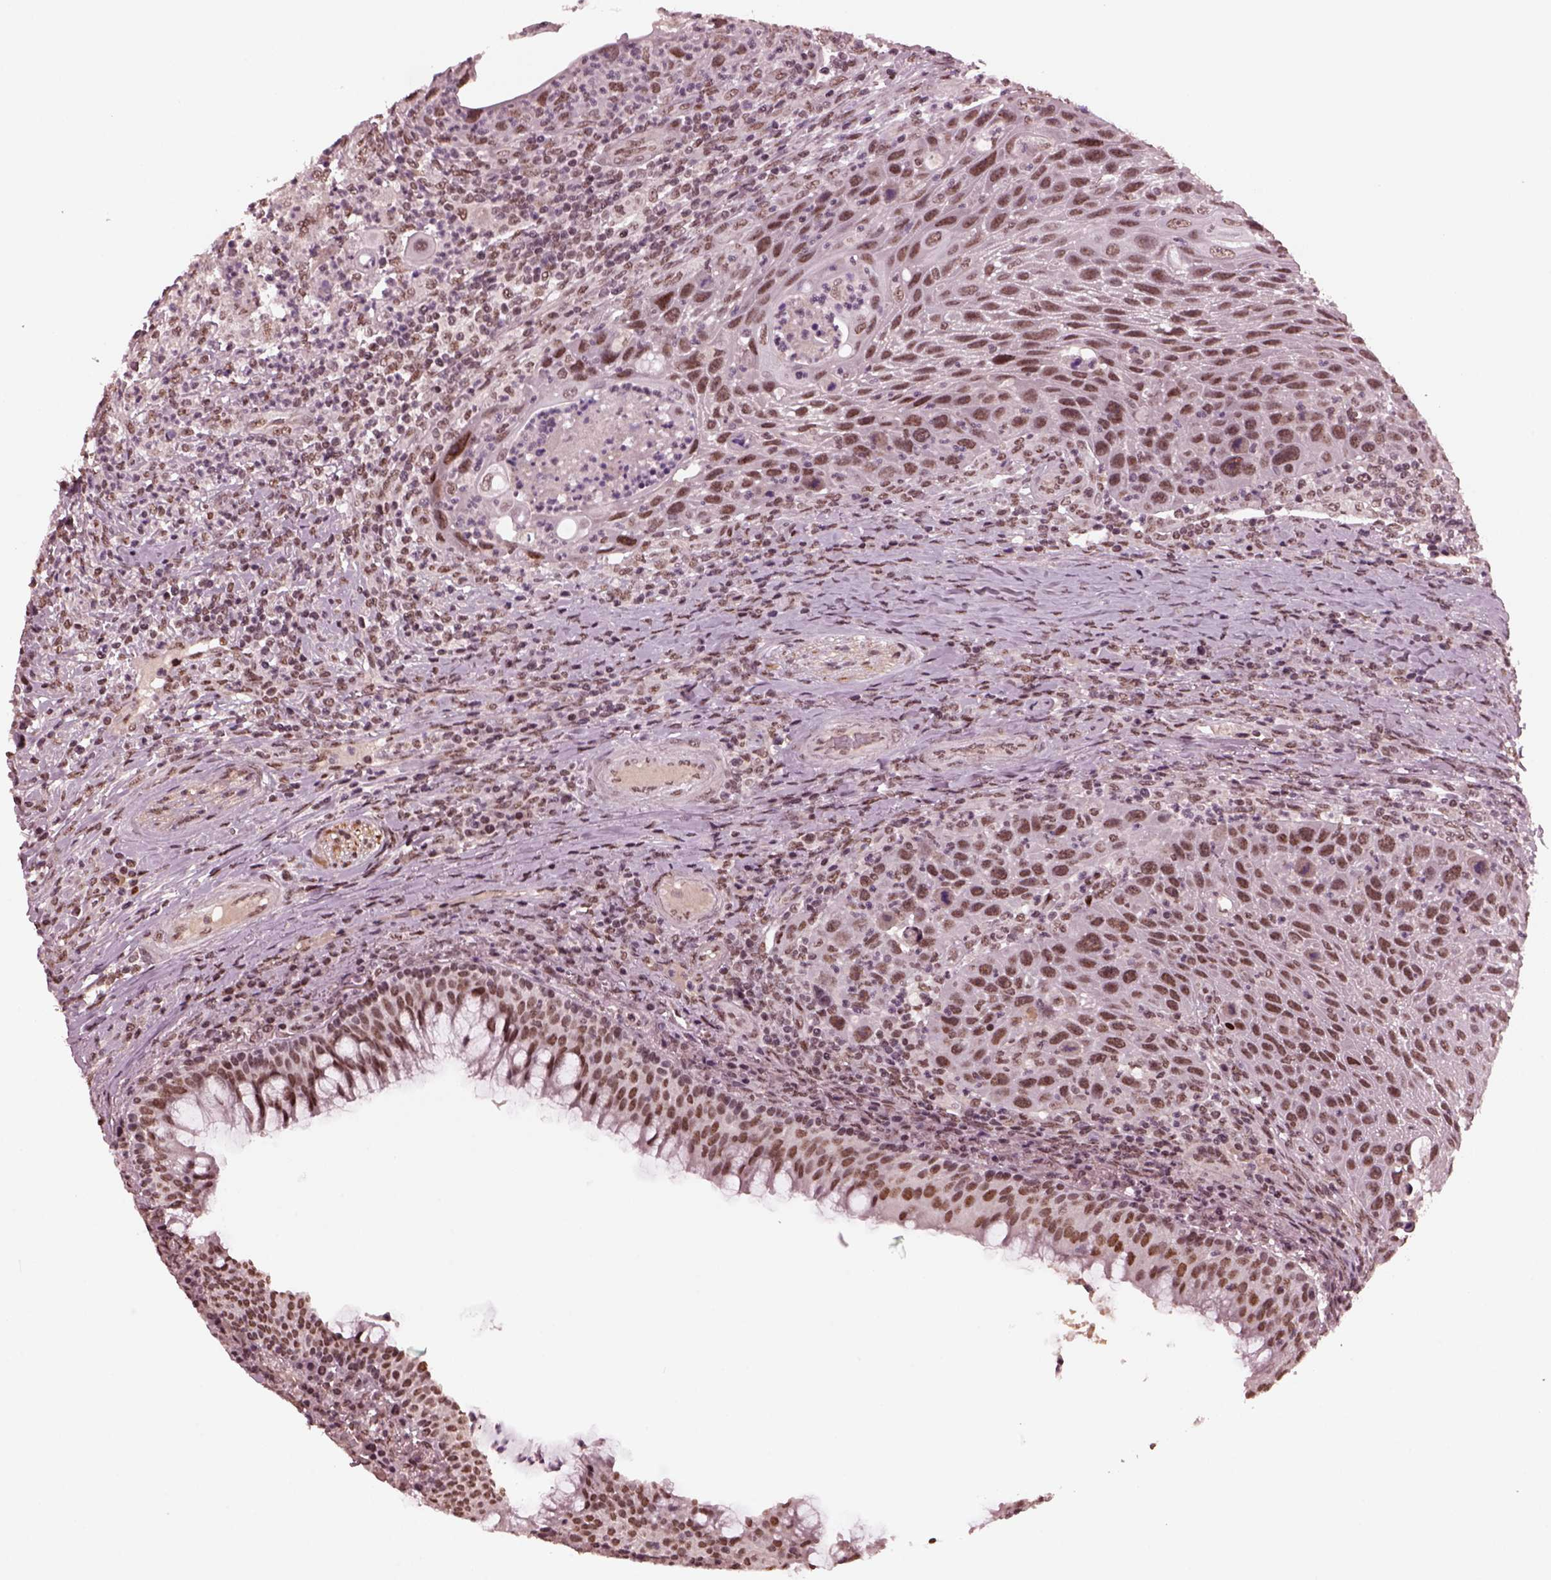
{"staining": {"intensity": "moderate", "quantity": ">75%", "location": "nuclear"}, "tissue": "head and neck cancer", "cell_type": "Tumor cells", "image_type": "cancer", "snomed": [{"axis": "morphology", "description": "Squamous cell carcinoma, NOS"}, {"axis": "topography", "description": "Head-Neck"}], "caption": "About >75% of tumor cells in human squamous cell carcinoma (head and neck) reveal moderate nuclear protein staining as visualized by brown immunohistochemical staining.", "gene": "NAP1L5", "patient": {"sex": "male", "age": 69}}